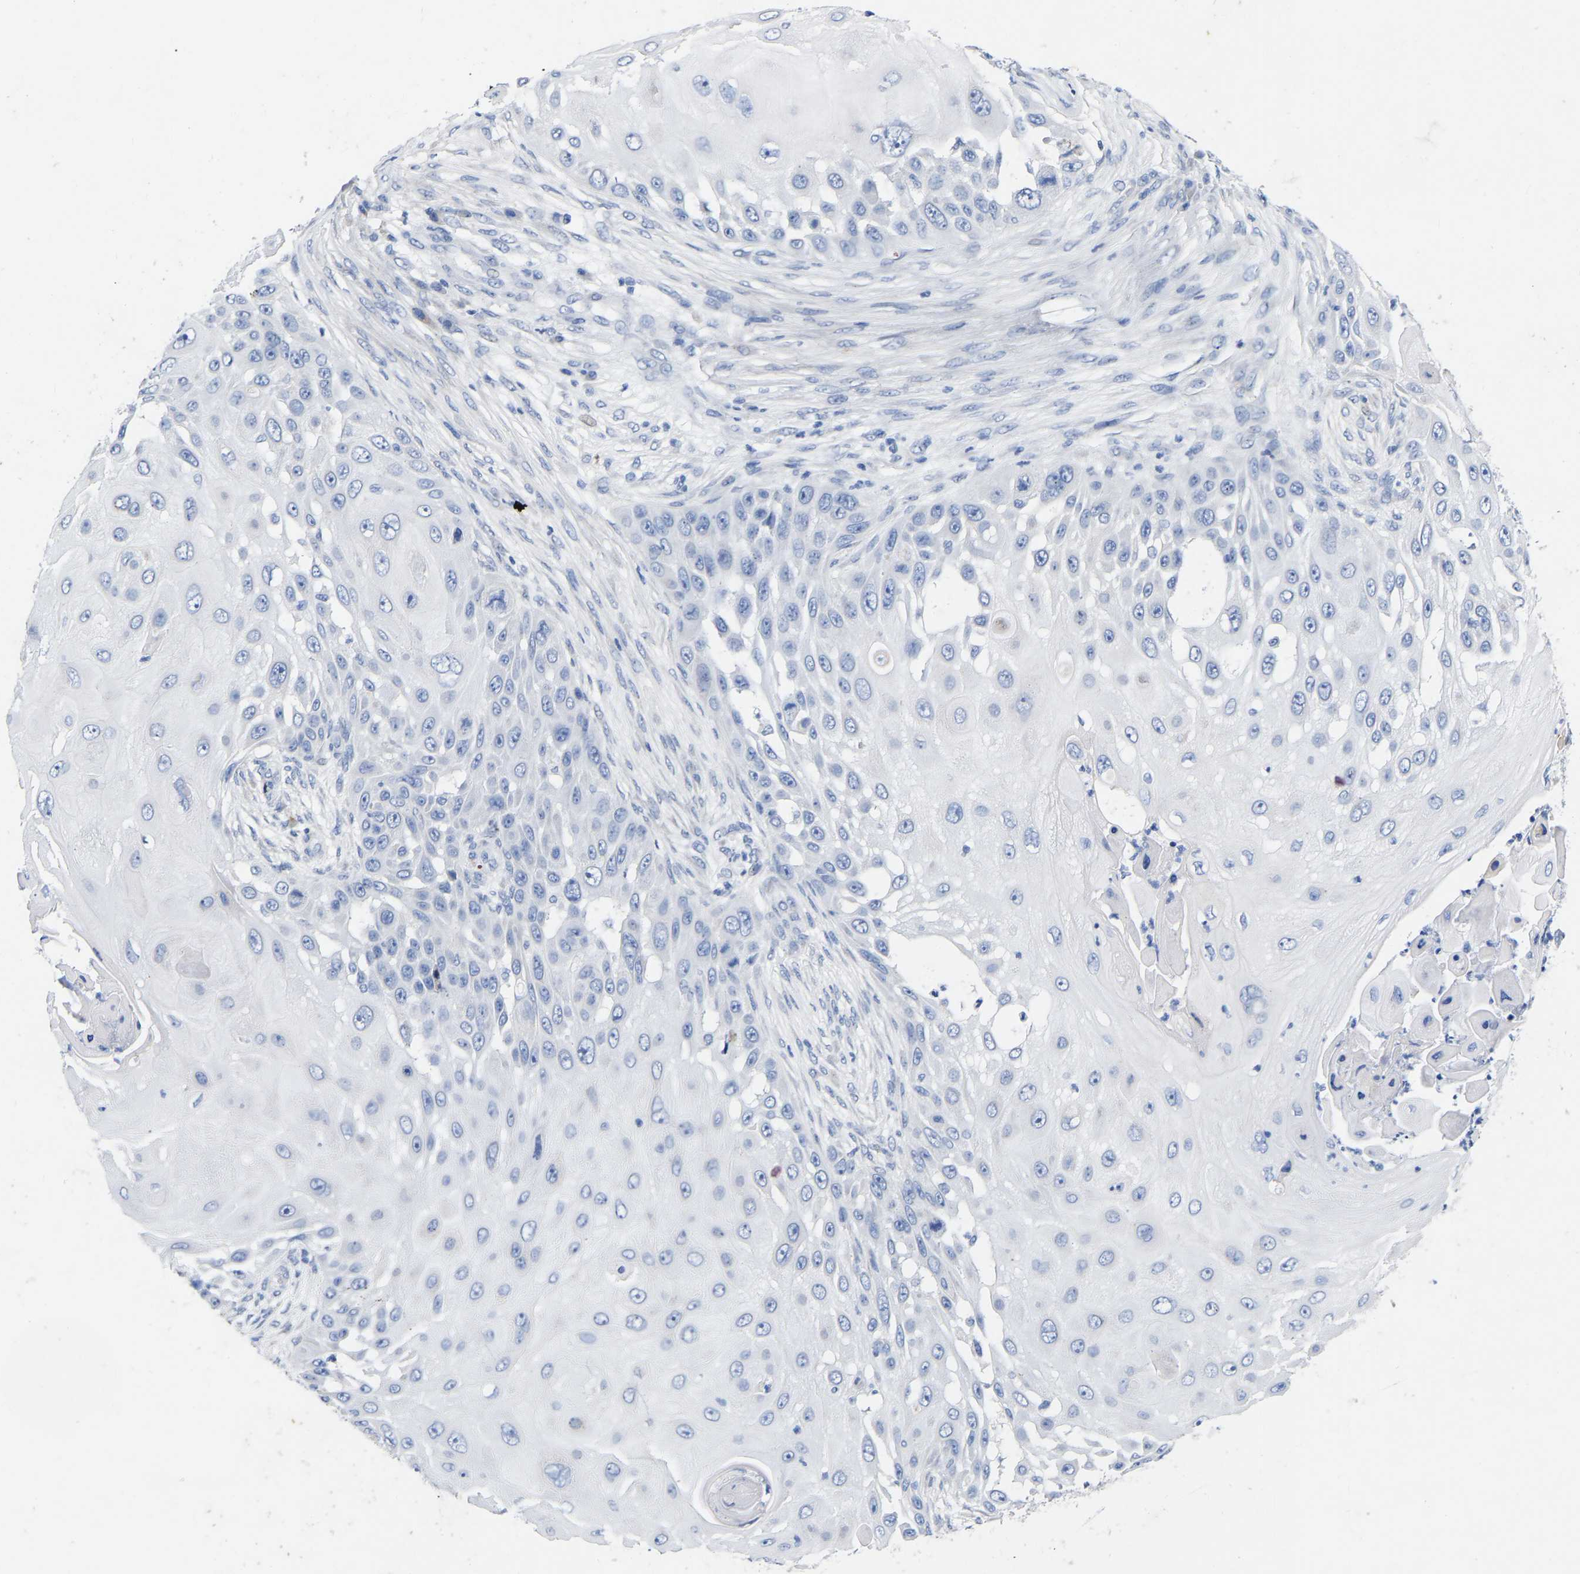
{"staining": {"intensity": "negative", "quantity": "none", "location": "none"}, "tissue": "skin cancer", "cell_type": "Tumor cells", "image_type": "cancer", "snomed": [{"axis": "morphology", "description": "Squamous cell carcinoma, NOS"}, {"axis": "topography", "description": "Skin"}], "caption": "DAB immunohistochemical staining of human skin squamous cell carcinoma exhibits no significant staining in tumor cells.", "gene": "STRIP2", "patient": {"sex": "female", "age": 44}}